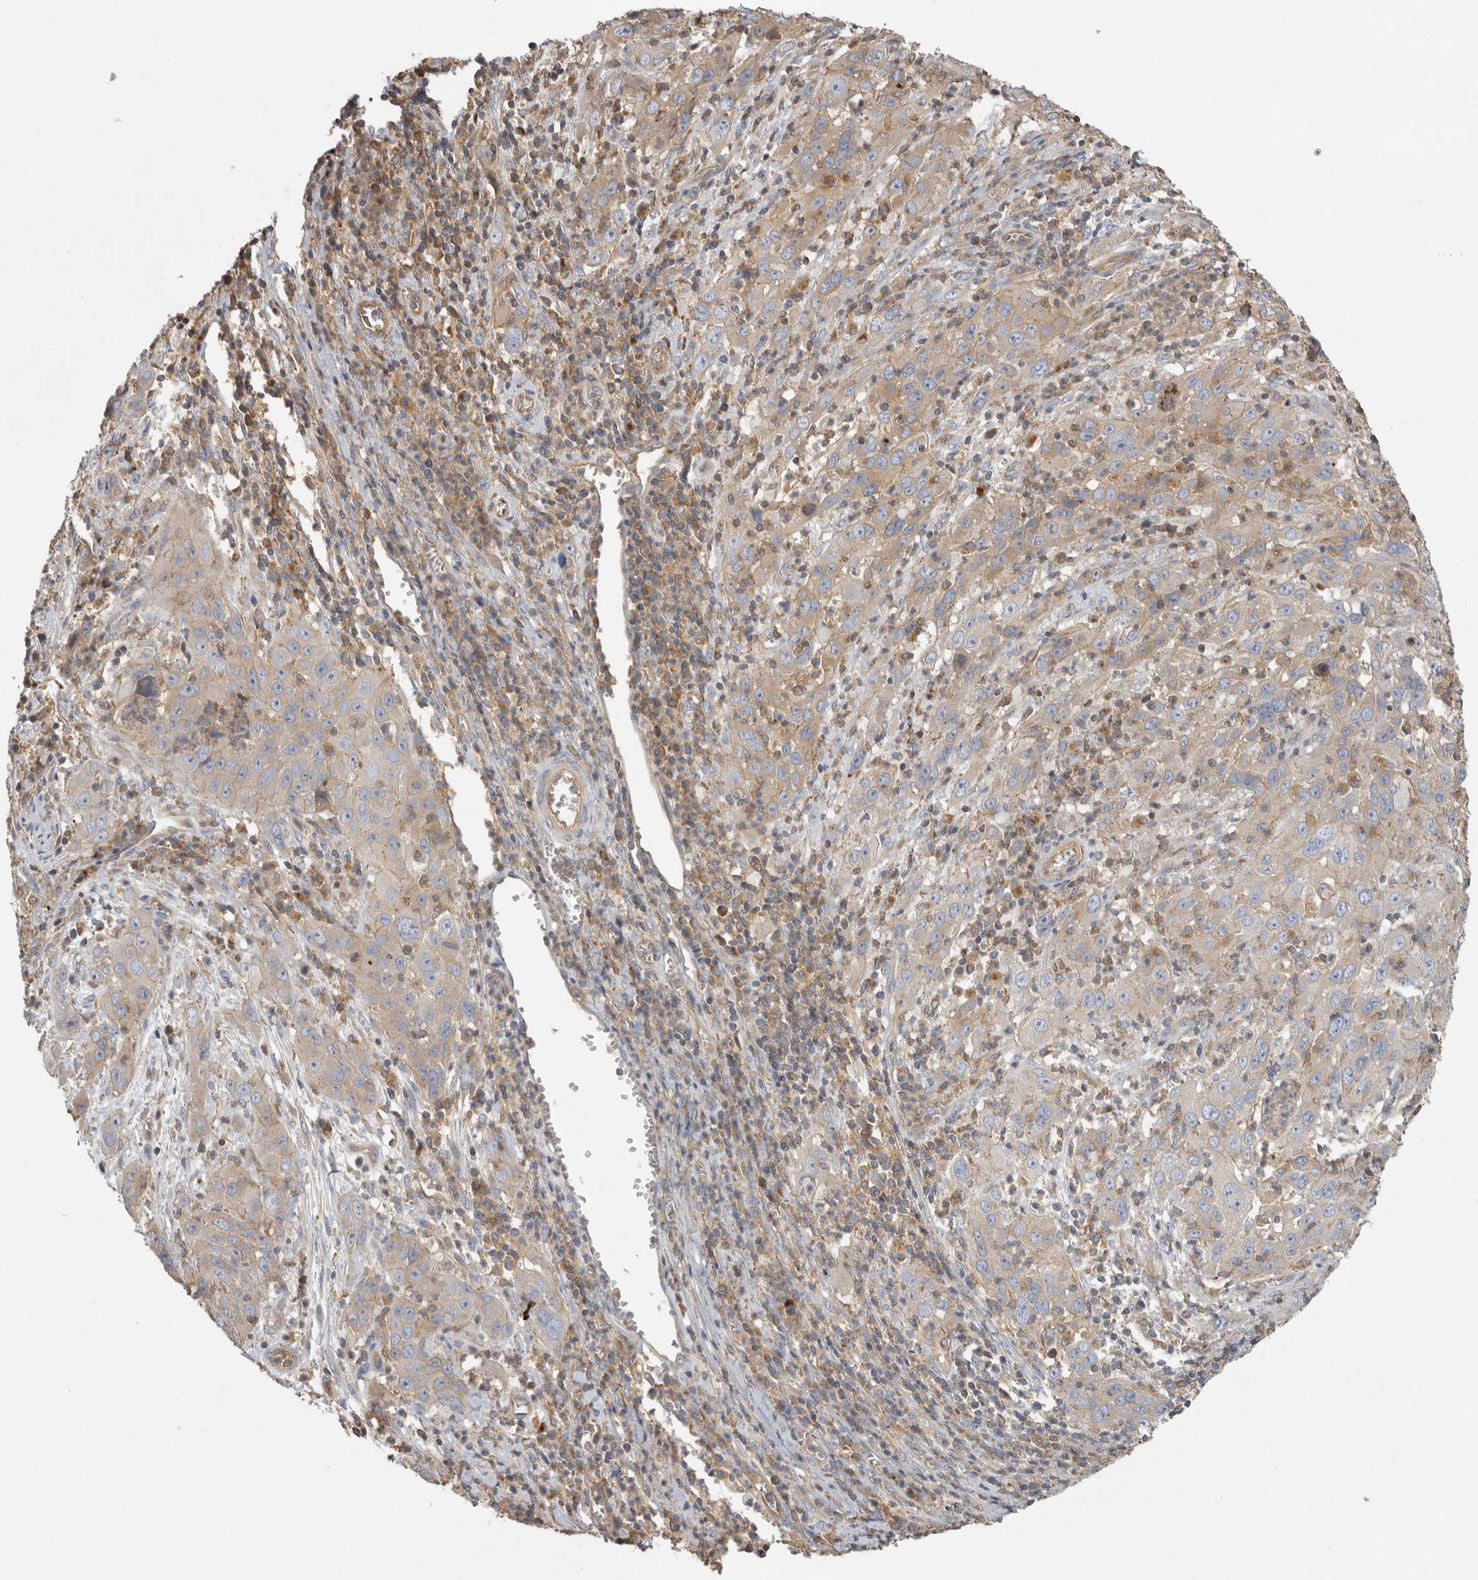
{"staining": {"intensity": "weak", "quantity": "25%-75%", "location": "cytoplasmic/membranous"}, "tissue": "cervical cancer", "cell_type": "Tumor cells", "image_type": "cancer", "snomed": [{"axis": "morphology", "description": "Squamous cell carcinoma, NOS"}, {"axis": "topography", "description": "Cervix"}], "caption": "A photomicrograph showing weak cytoplasmic/membranous expression in approximately 25%-75% of tumor cells in cervical cancer (squamous cell carcinoma), as visualized by brown immunohistochemical staining.", "gene": "CHMP6", "patient": {"sex": "female", "age": 32}}